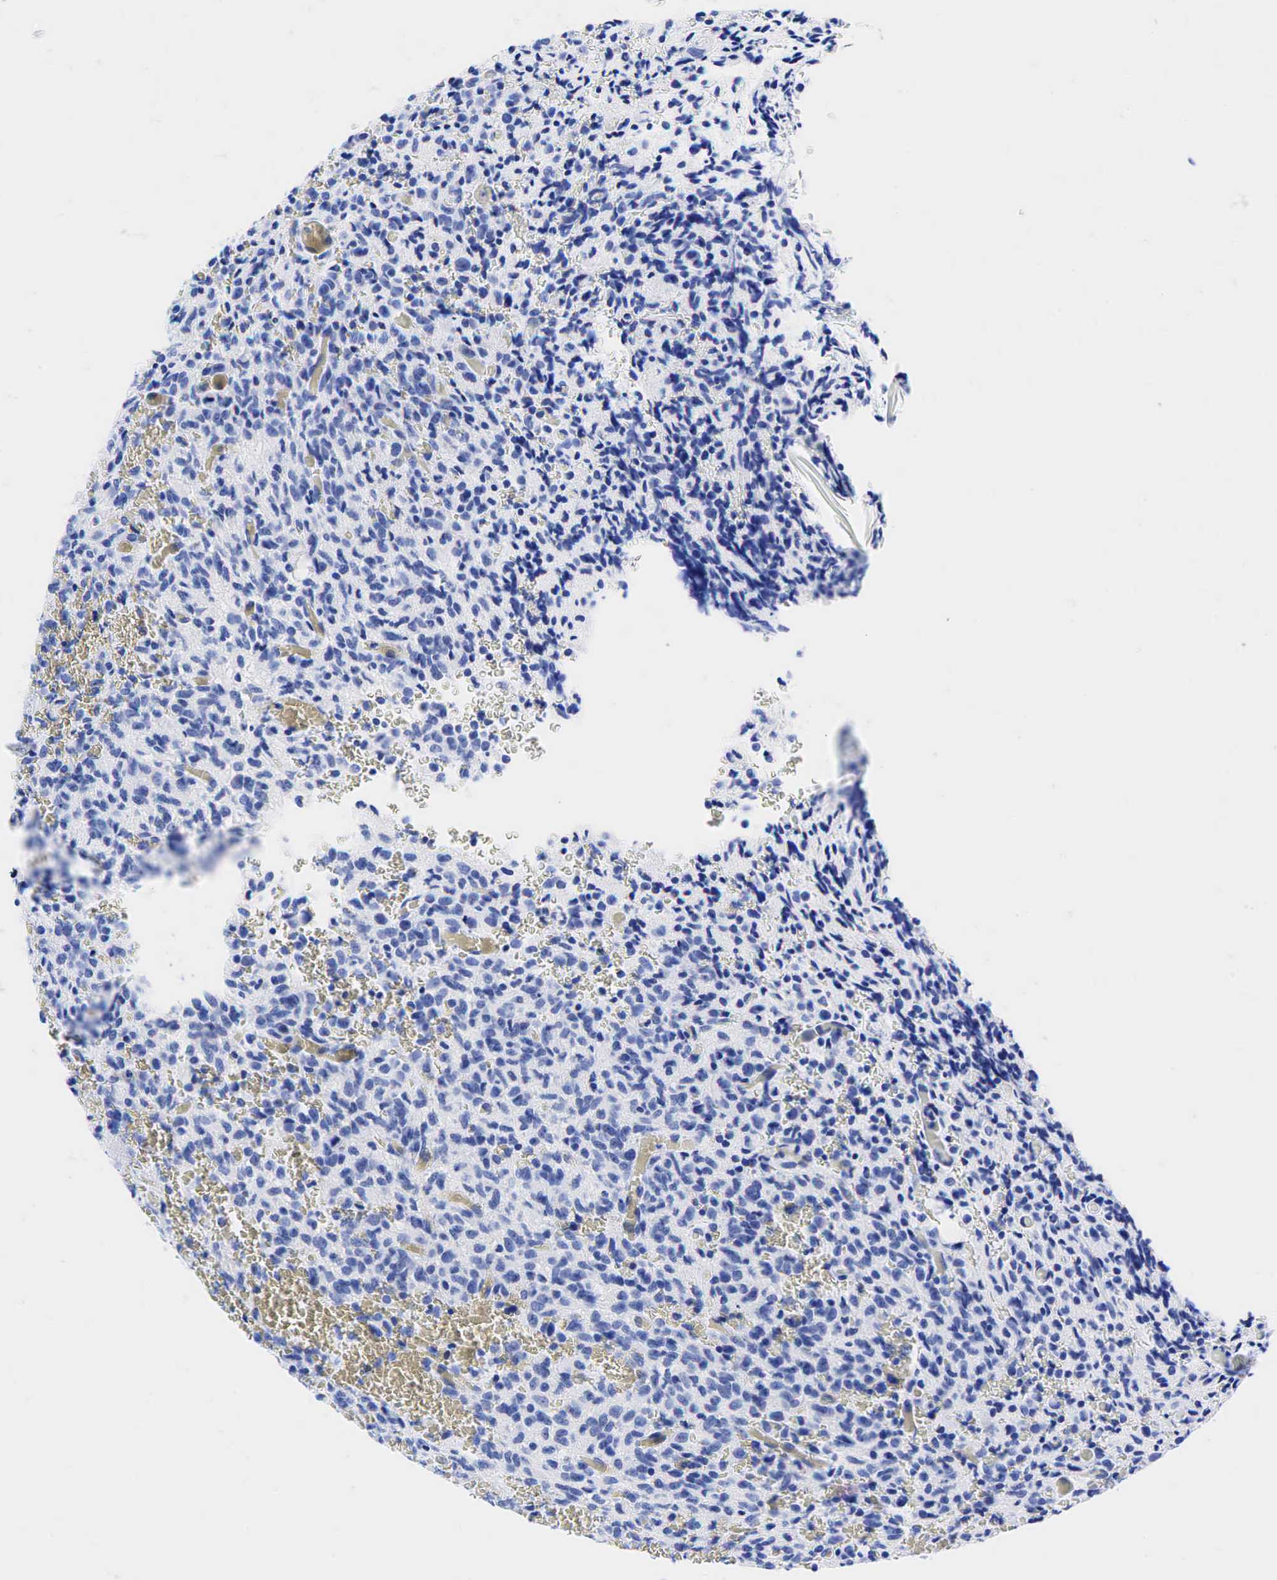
{"staining": {"intensity": "negative", "quantity": "none", "location": "none"}, "tissue": "glioma", "cell_type": "Tumor cells", "image_type": "cancer", "snomed": [{"axis": "morphology", "description": "Glioma, malignant, High grade"}, {"axis": "topography", "description": "Brain"}], "caption": "Tumor cells are negative for brown protein staining in high-grade glioma (malignant).", "gene": "KRT19", "patient": {"sex": "male", "age": 56}}